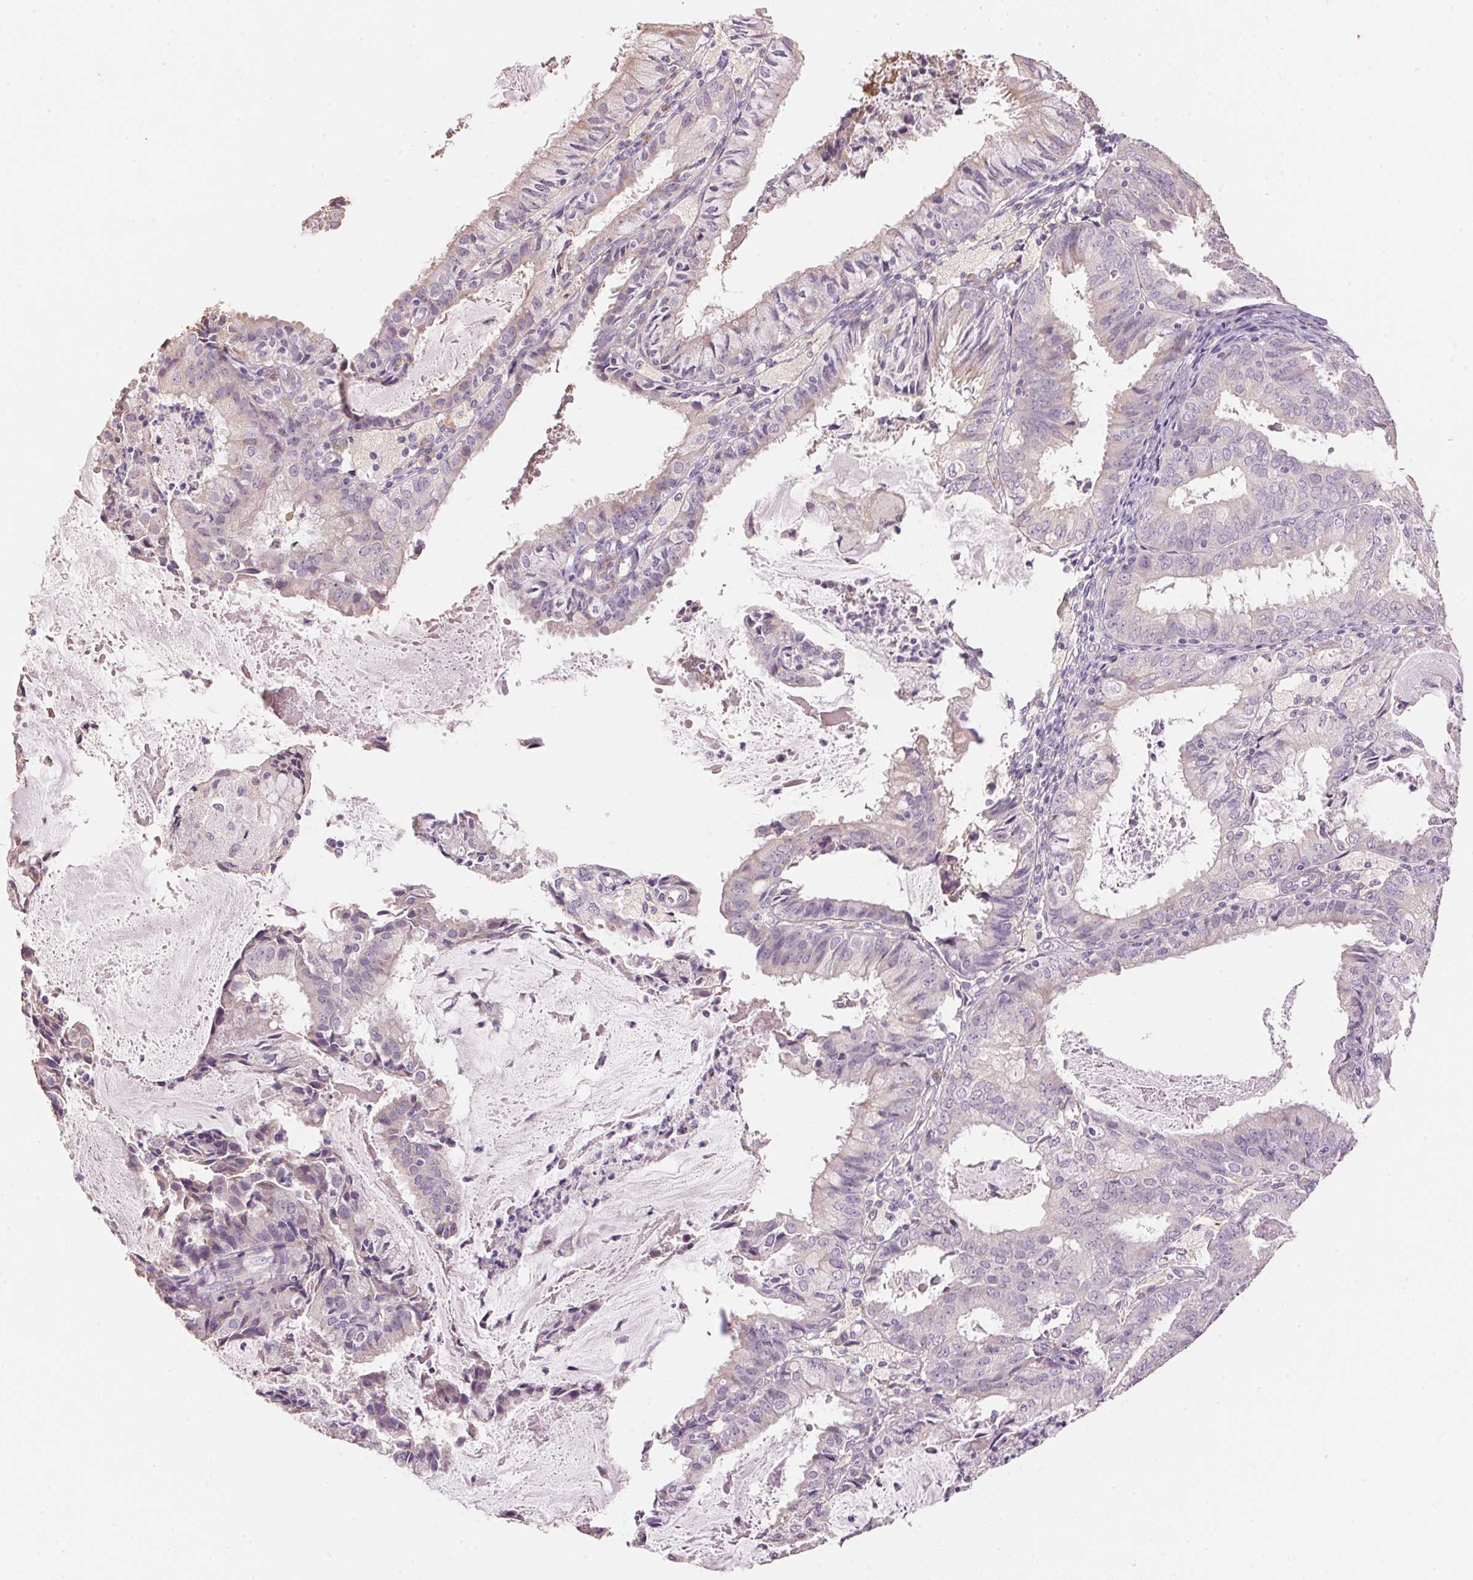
{"staining": {"intensity": "negative", "quantity": "none", "location": "none"}, "tissue": "endometrial cancer", "cell_type": "Tumor cells", "image_type": "cancer", "snomed": [{"axis": "morphology", "description": "Adenocarcinoma, NOS"}, {"axis": "topography", "description": "Endometrium"}], "caption": "The micrograph reveals no significant expression in tumor cells of endometrial adenocarcinoma.", "gene": "LYZL6", "patient": {"sex": "female", "age": 57}}